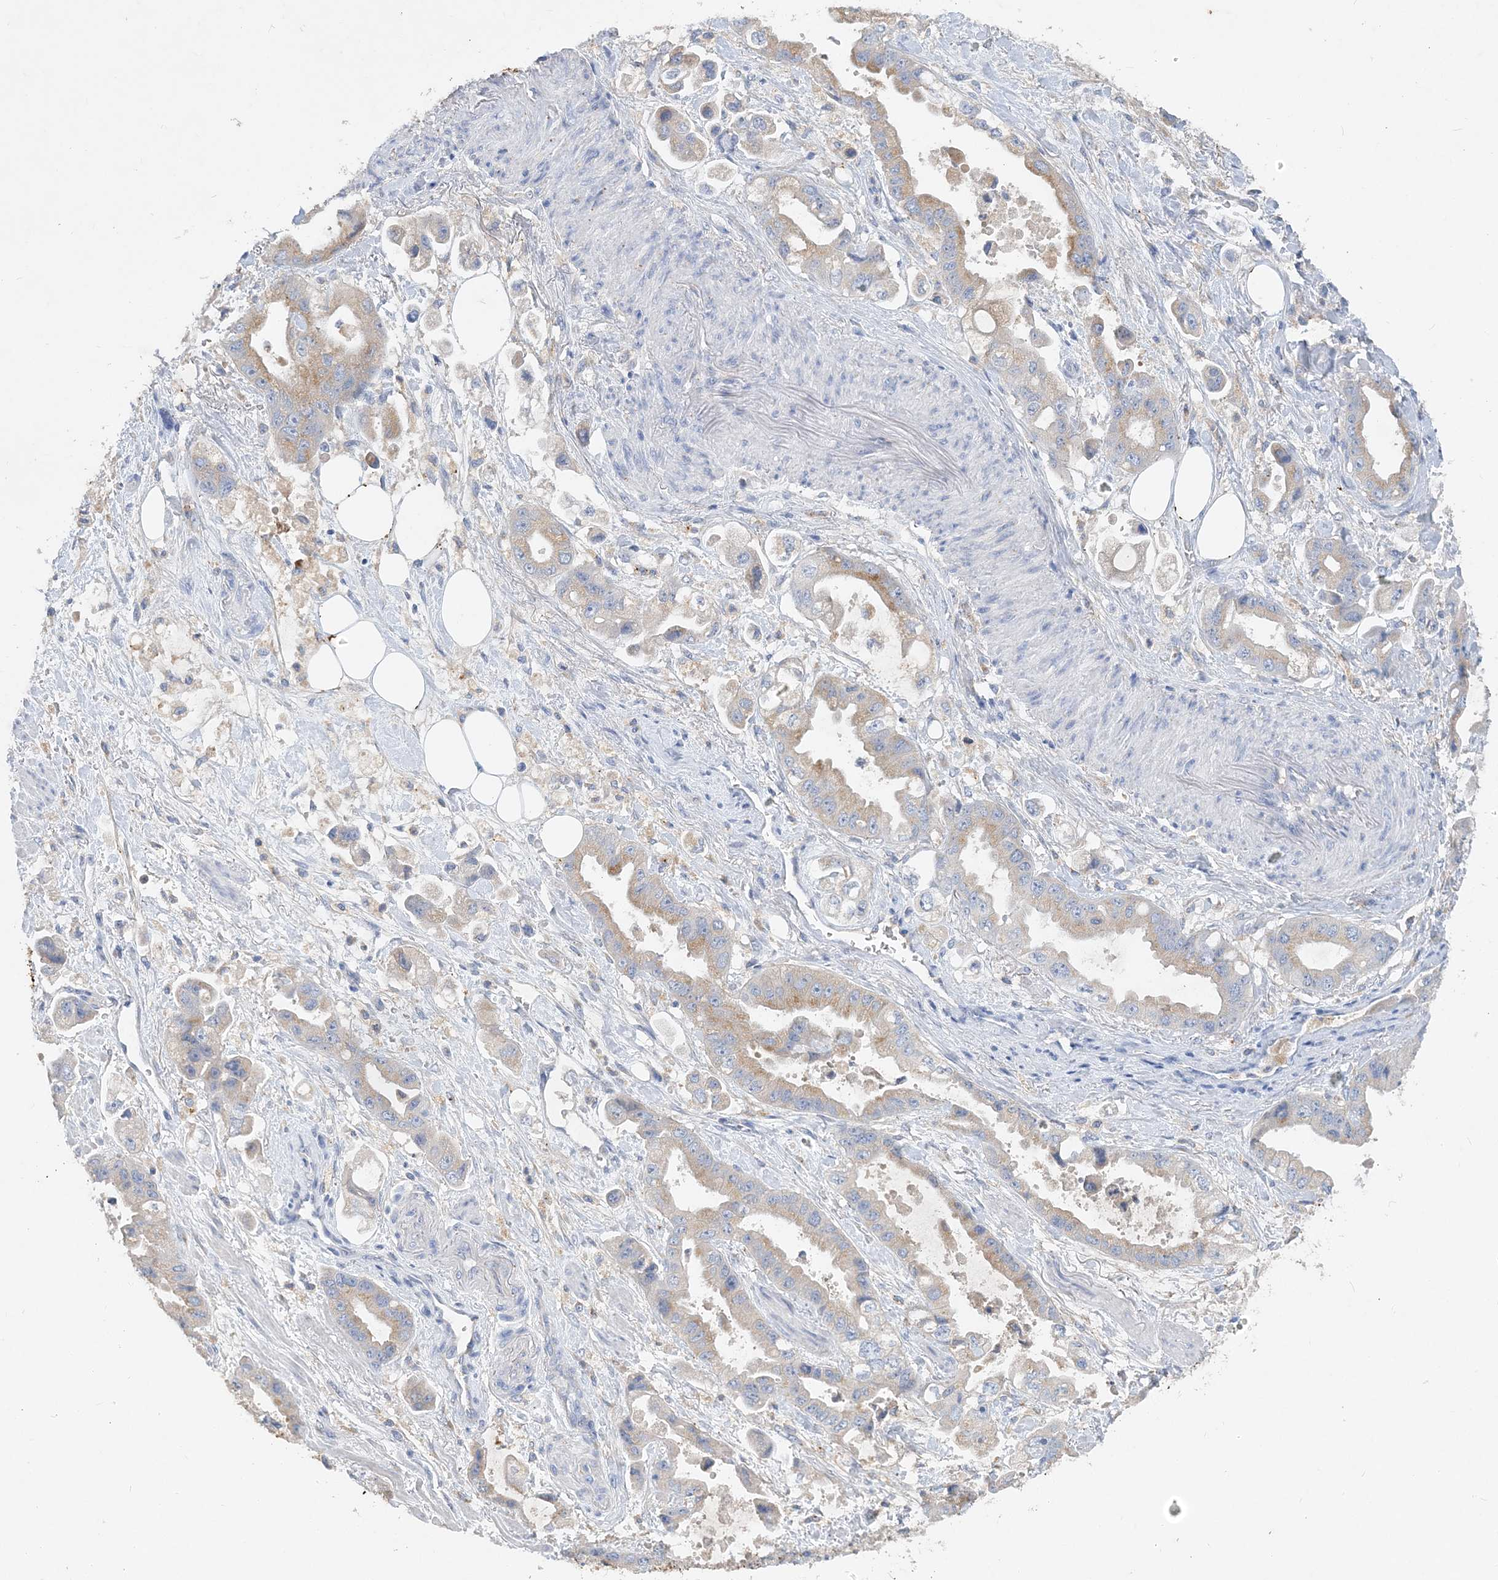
{"staining": {"intensity": "weak", "quantity": "25%-75%", "location": "cytoplasmic/membranous"}, "tissue": "stomach cancer", "cell_type": "Tumor cells", "image_type": "cancer", "snomed": [{"axis": "morphology", "description": "Adenocarcinoma, NOS"}, {"axis": "topography", "description": "Stomach"}], "caption": "This is an image of immunohistochemistry staining of adenocarcinoma (stomach), which shows weak positivity in the cytoplasmic/membranous of tumor cells.", "gene": "GRINA", "patient": {"sex": "male", "age": 62}}